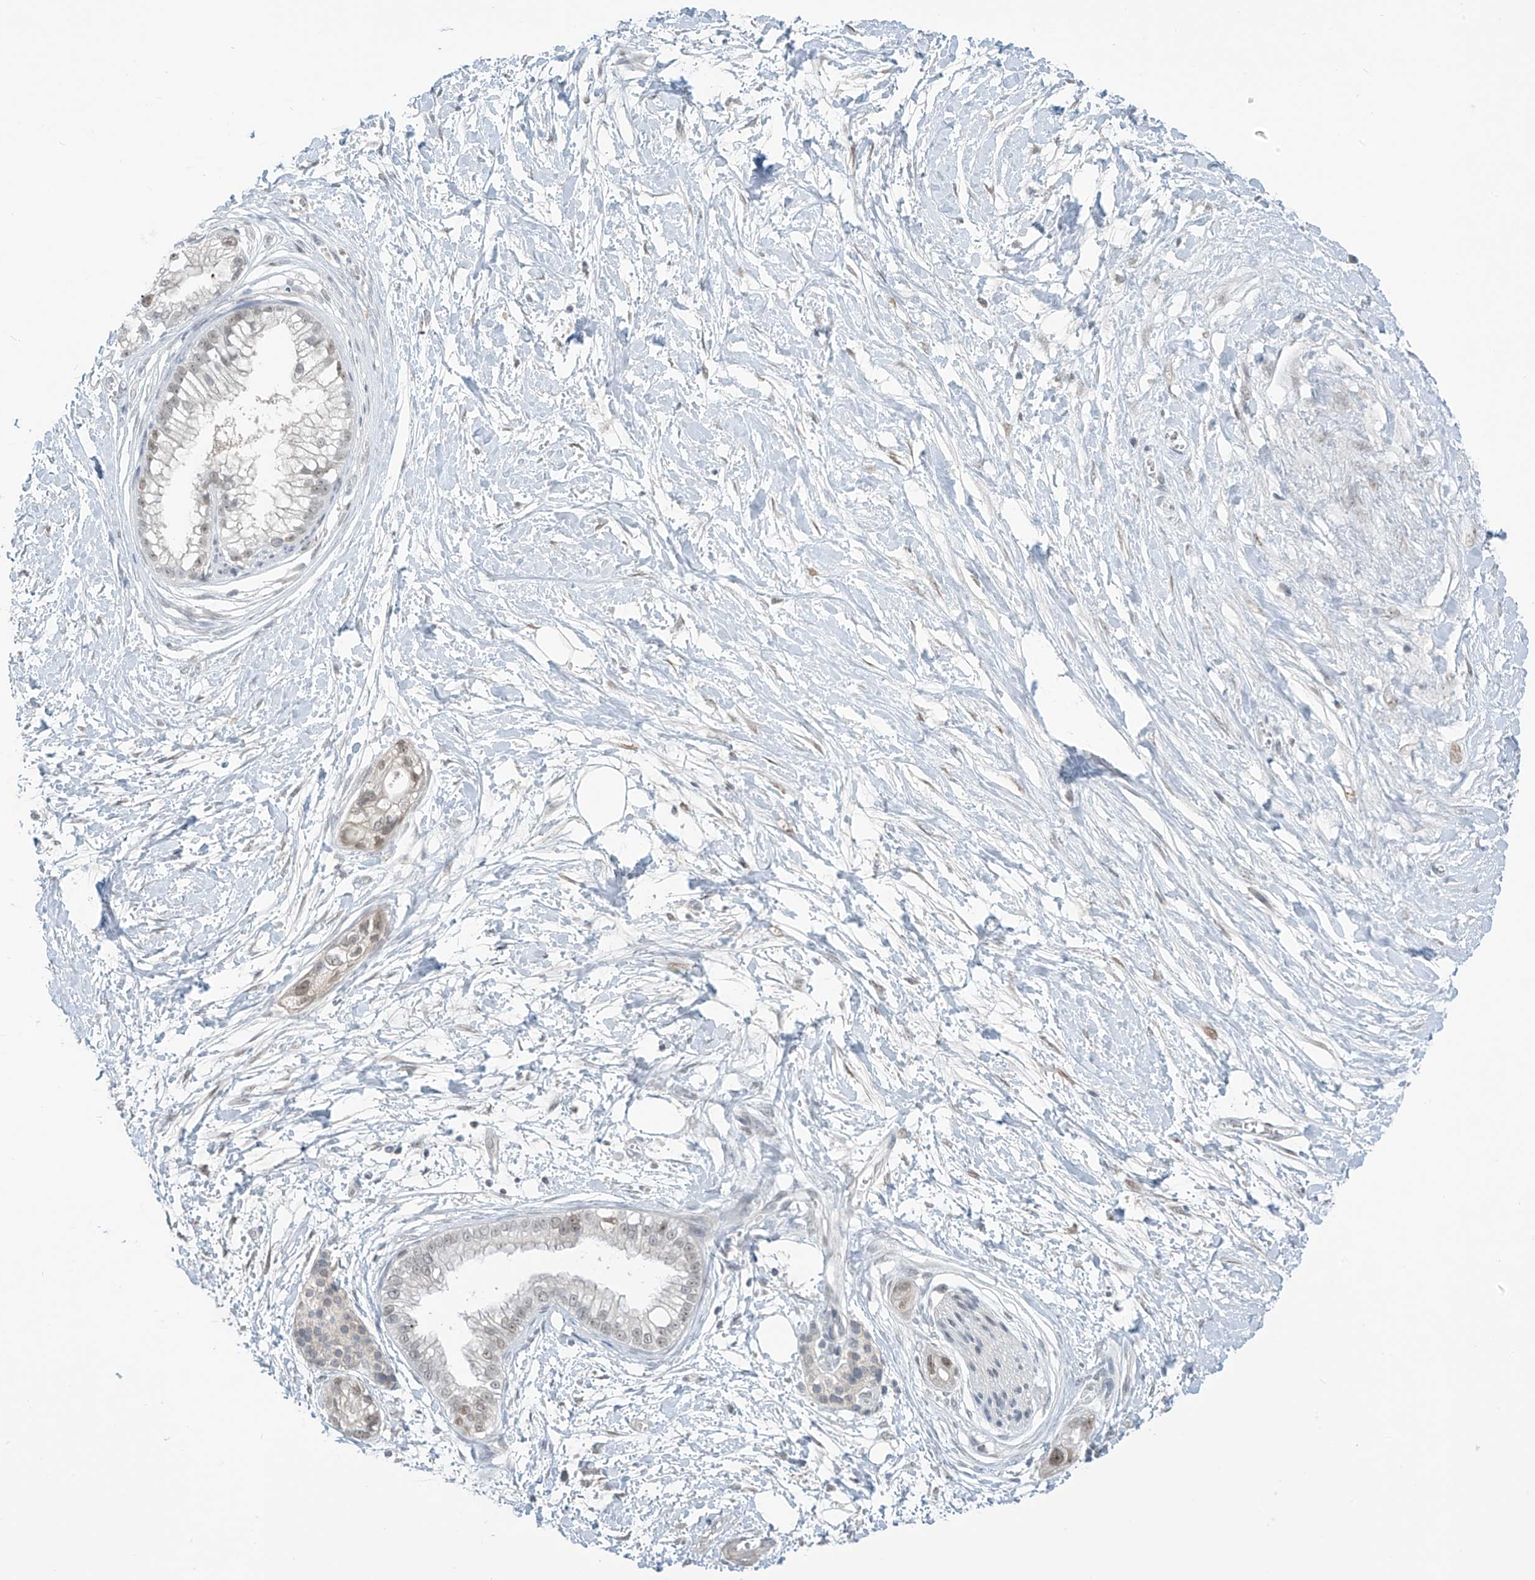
{"staining": {"intensity": "weak", "quantity": "<25%", "location": "nuclear"}, "tissue": "pancreatic cancer", "cell_type": "Tumor cells", "image_type": "cancer", "snomed": [{"axis": "morphology", "description": "Adenocarcinoma, NOS"}, {"axis": "topography", "description": "Pancreas"}], "caption": "DAB immunohistochemical staining of human pancreatic adenocarcinoma demonstrates no significant staining in tumor cells.", "gene": "METAP1D", "patient": {"sex": "male", "age": 68}}